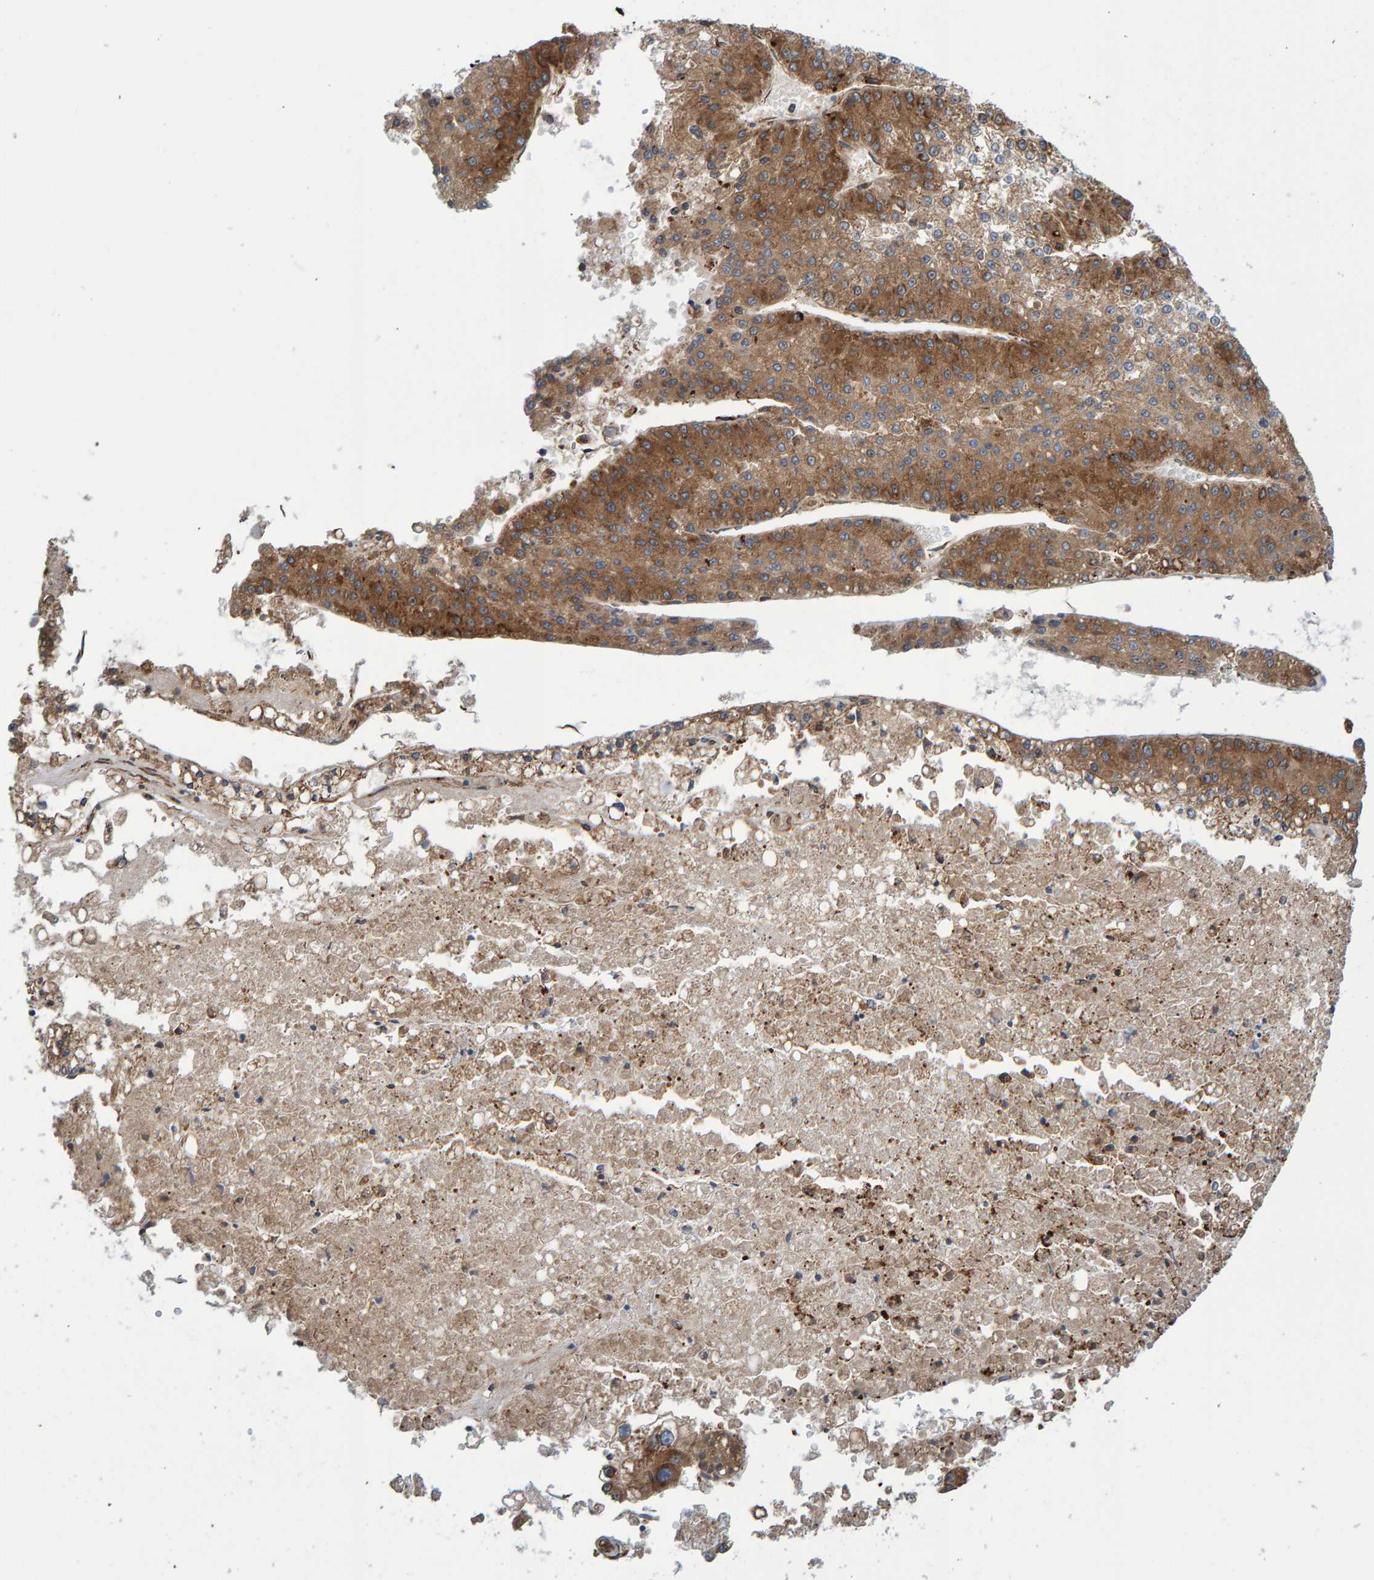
{"staining": {"intensity": "moderate", "quantity": ">75%", "location": "cytoplasmic/membranous"}, "tissue": "liver cancer", "cell_type": "Tumor cells", "image_type": "cancer", "snomed": [{"axis": "morphology", "description": "Carcinoma, Hepatocellular, NOS"}, {"axis": "topography", "description": "Liver"}], "caption": "High-magnification brightfield microscopy of liver cancer stained with DAB (brown) and counterstained with hematoxylin (blue). tumor cells exhibit moderate cytoplasmic/membranous staining is seen in approximately>75% of cells.", "gene": "KIAA0753", "patient": {"sex": "female", "age": 73}}